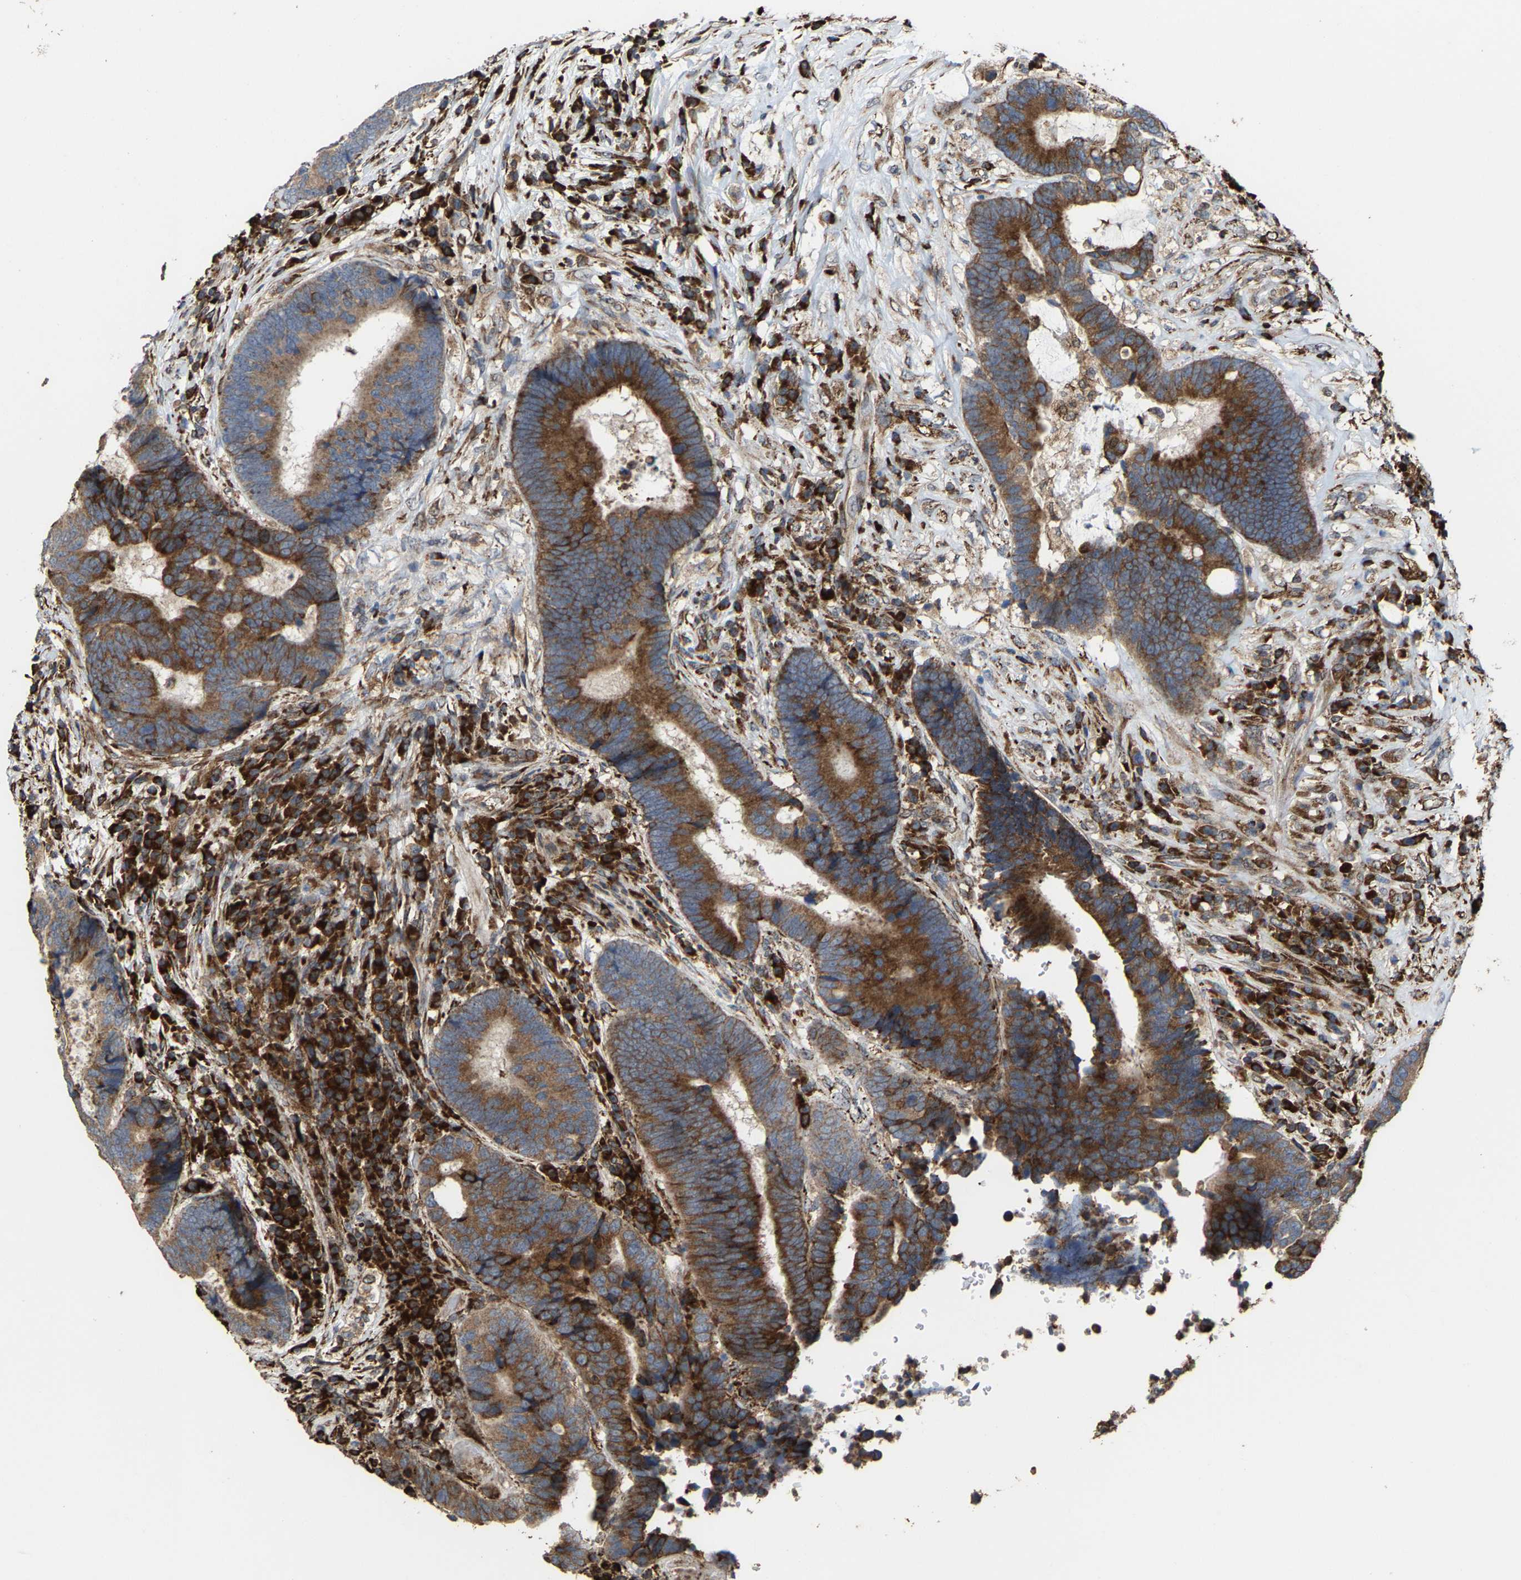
{"staining": {"intensity": "strong", "quantity": ">75%", "location": "cytoplasmic/membranous"}, "tissue": "colorectal cancer", "cell_type": "Tumor cells", "image_type": "cancer", "snomed": [{"axis": "morphology", "description": "Adenocarcinoma, NOS"}, {"axis": "topography", "description": "Rectum"}], "caption": "High-power microscopy captured an IHC histopathology image of colorectal cancer (adenocarcinoma), revealing strong cytoplasmic/membranous expression in about >75% of tumor cells.", "gene": "FGD3", "patient": {"sex": "female", "age": 89}}